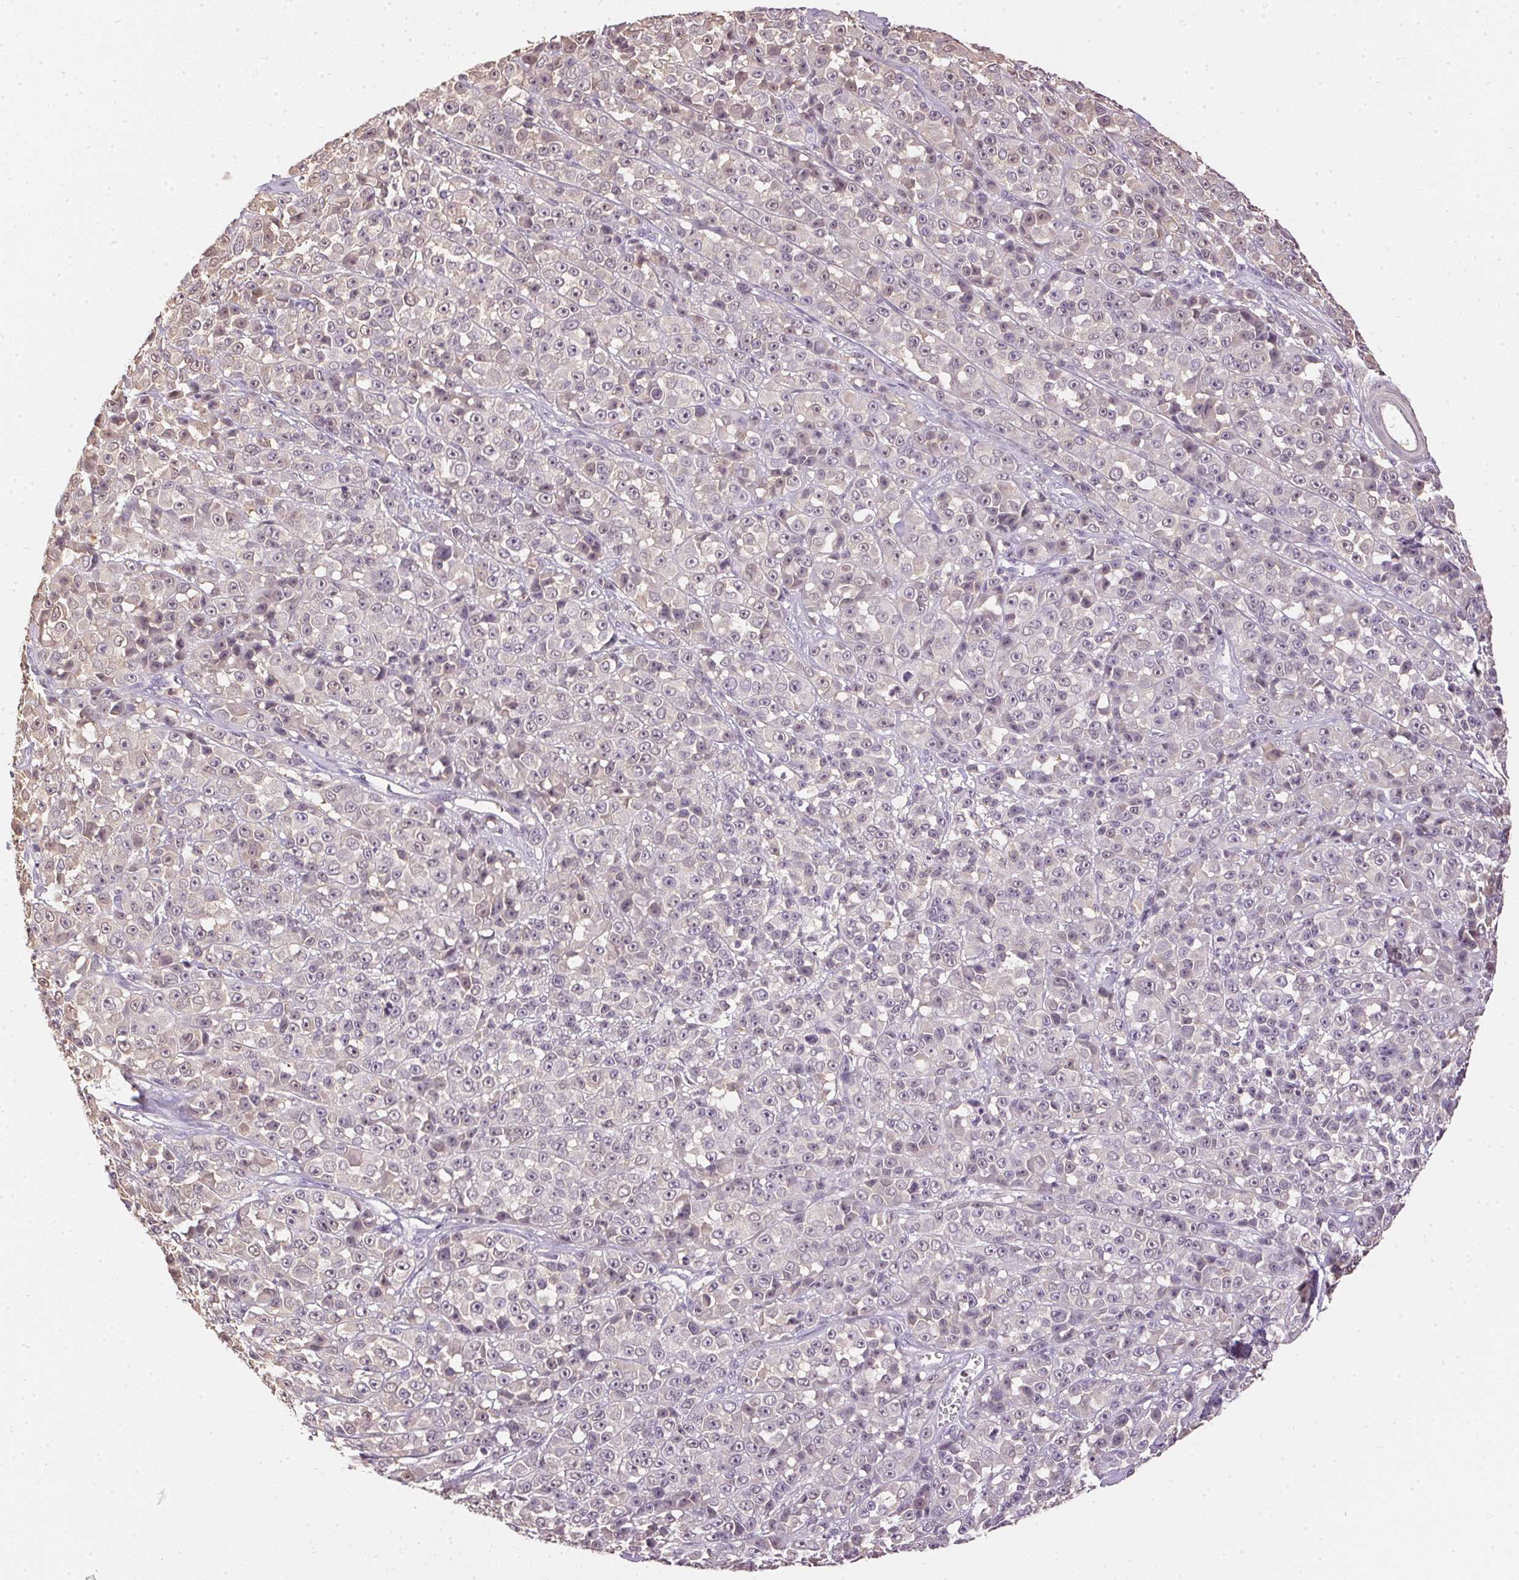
{"staining": {"intensity": "negative", "quantity": "none", "location": "none"}, "tissue": "melanoma", "cell_type": "Tumor cells", "image_type": "cancer", "snomed": [{"axis": "morphology", "description": "Malignant melanoma, NOS"}, {"axis": "topography", "description": "Skin"}, {"axis": "topography", "description": "Skin of back"}], "caption": "This is an immunohistochemistry (IHC) image of human melanoma. There is no positivity in tumor cells.", "gene": "S100A3", "patient": {"sex": "male", "age": 91}}